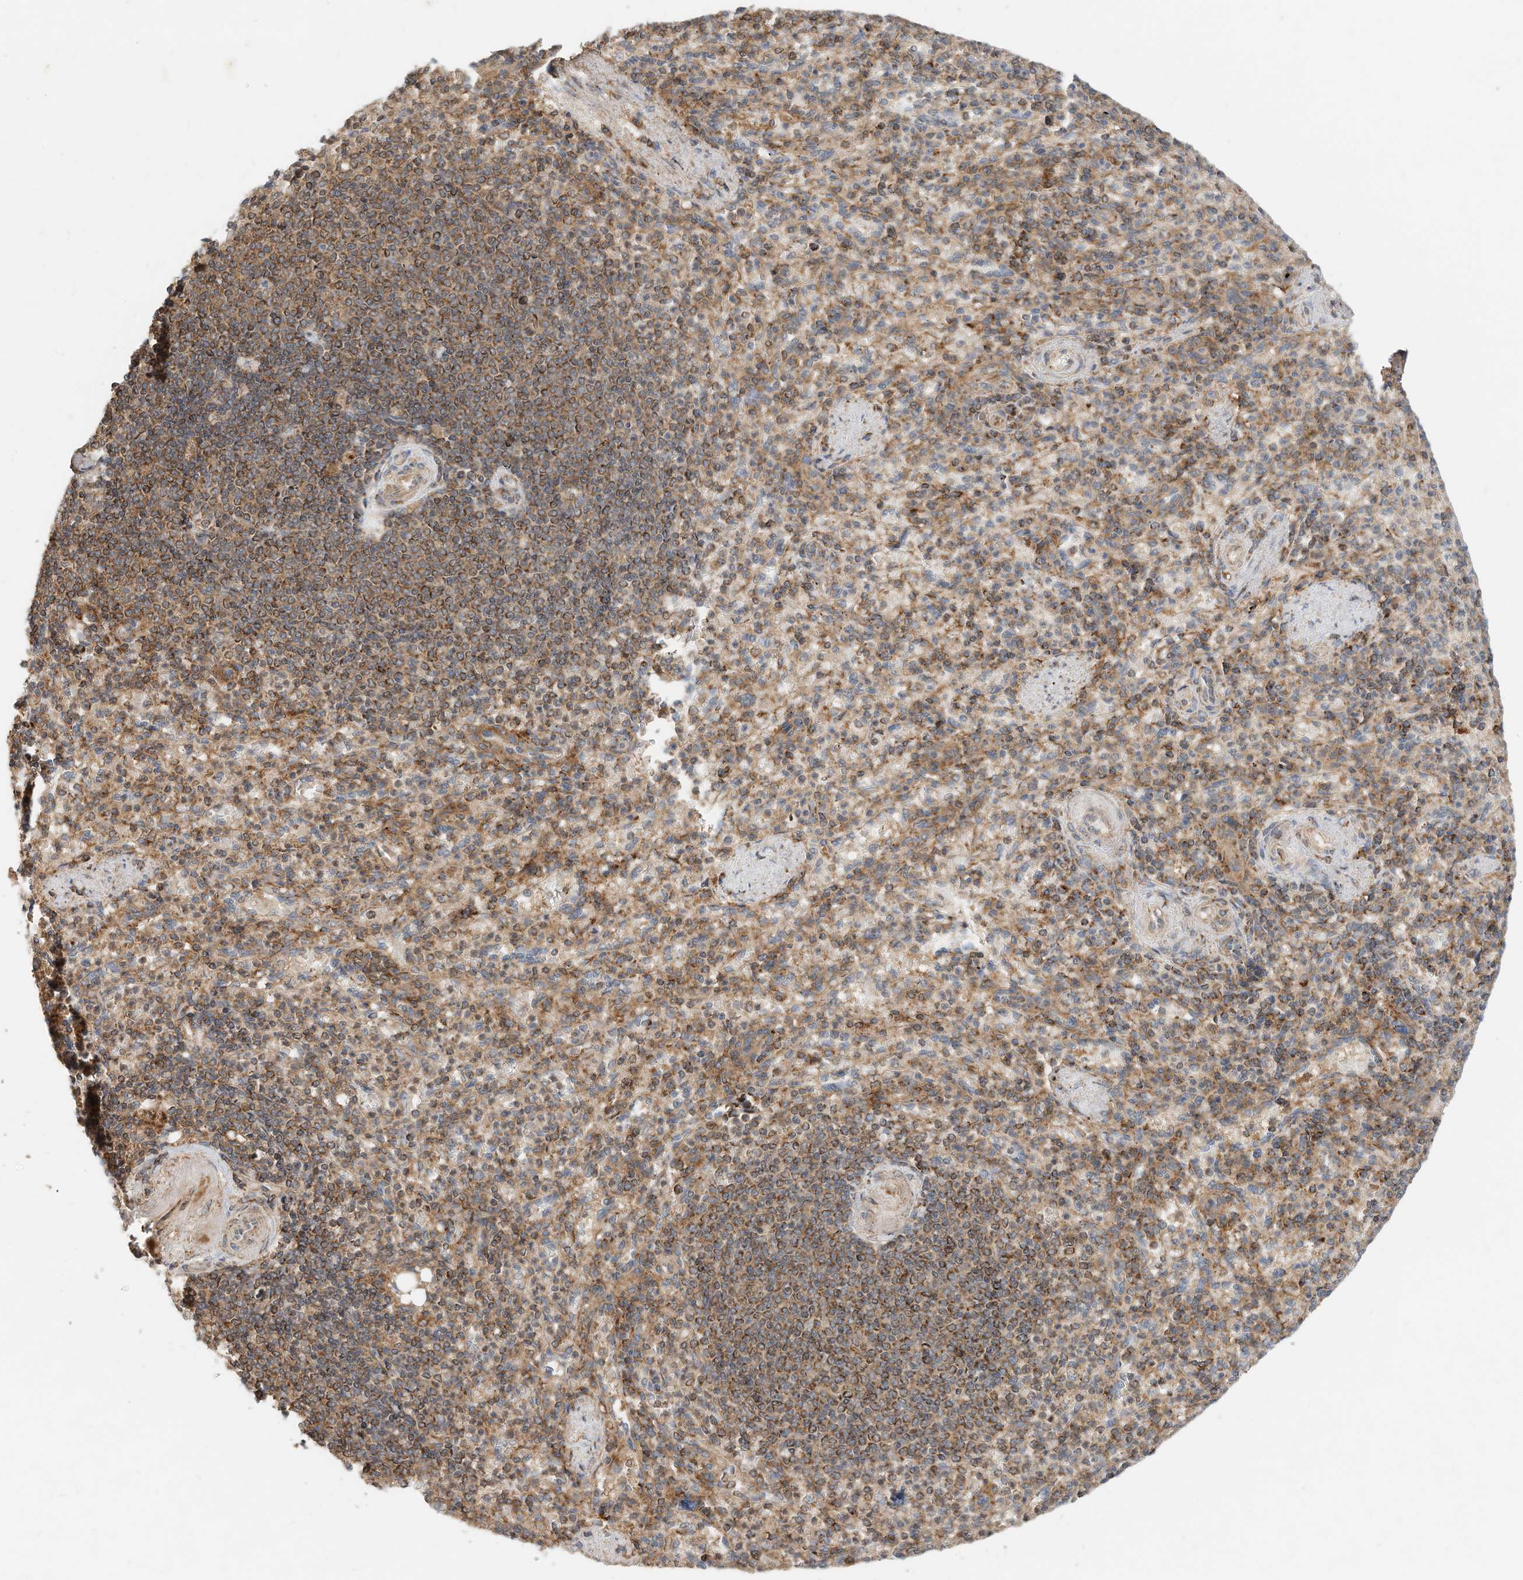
{"staining": {"intensity": "moderate", "quantity": "25%-75%", "location": "cytoplasmic/membranous"}, "tissue": "spleen", "cell_type": "Cells in red pulp", "image_type": "normal", "snomed": [{"axis": "morphology", "description": "Normal tissue, NOS"}, {"axis": "topography", "description": "Spleen"}], "caption": "Protein staining exhibits moderate cytoplasmic/membranous expression in approximately 25%-75% of cells in red pulp in unremarkable spleen.", "gene": "CPAMD8", "patient": {"sex": "female", "age": 74}}